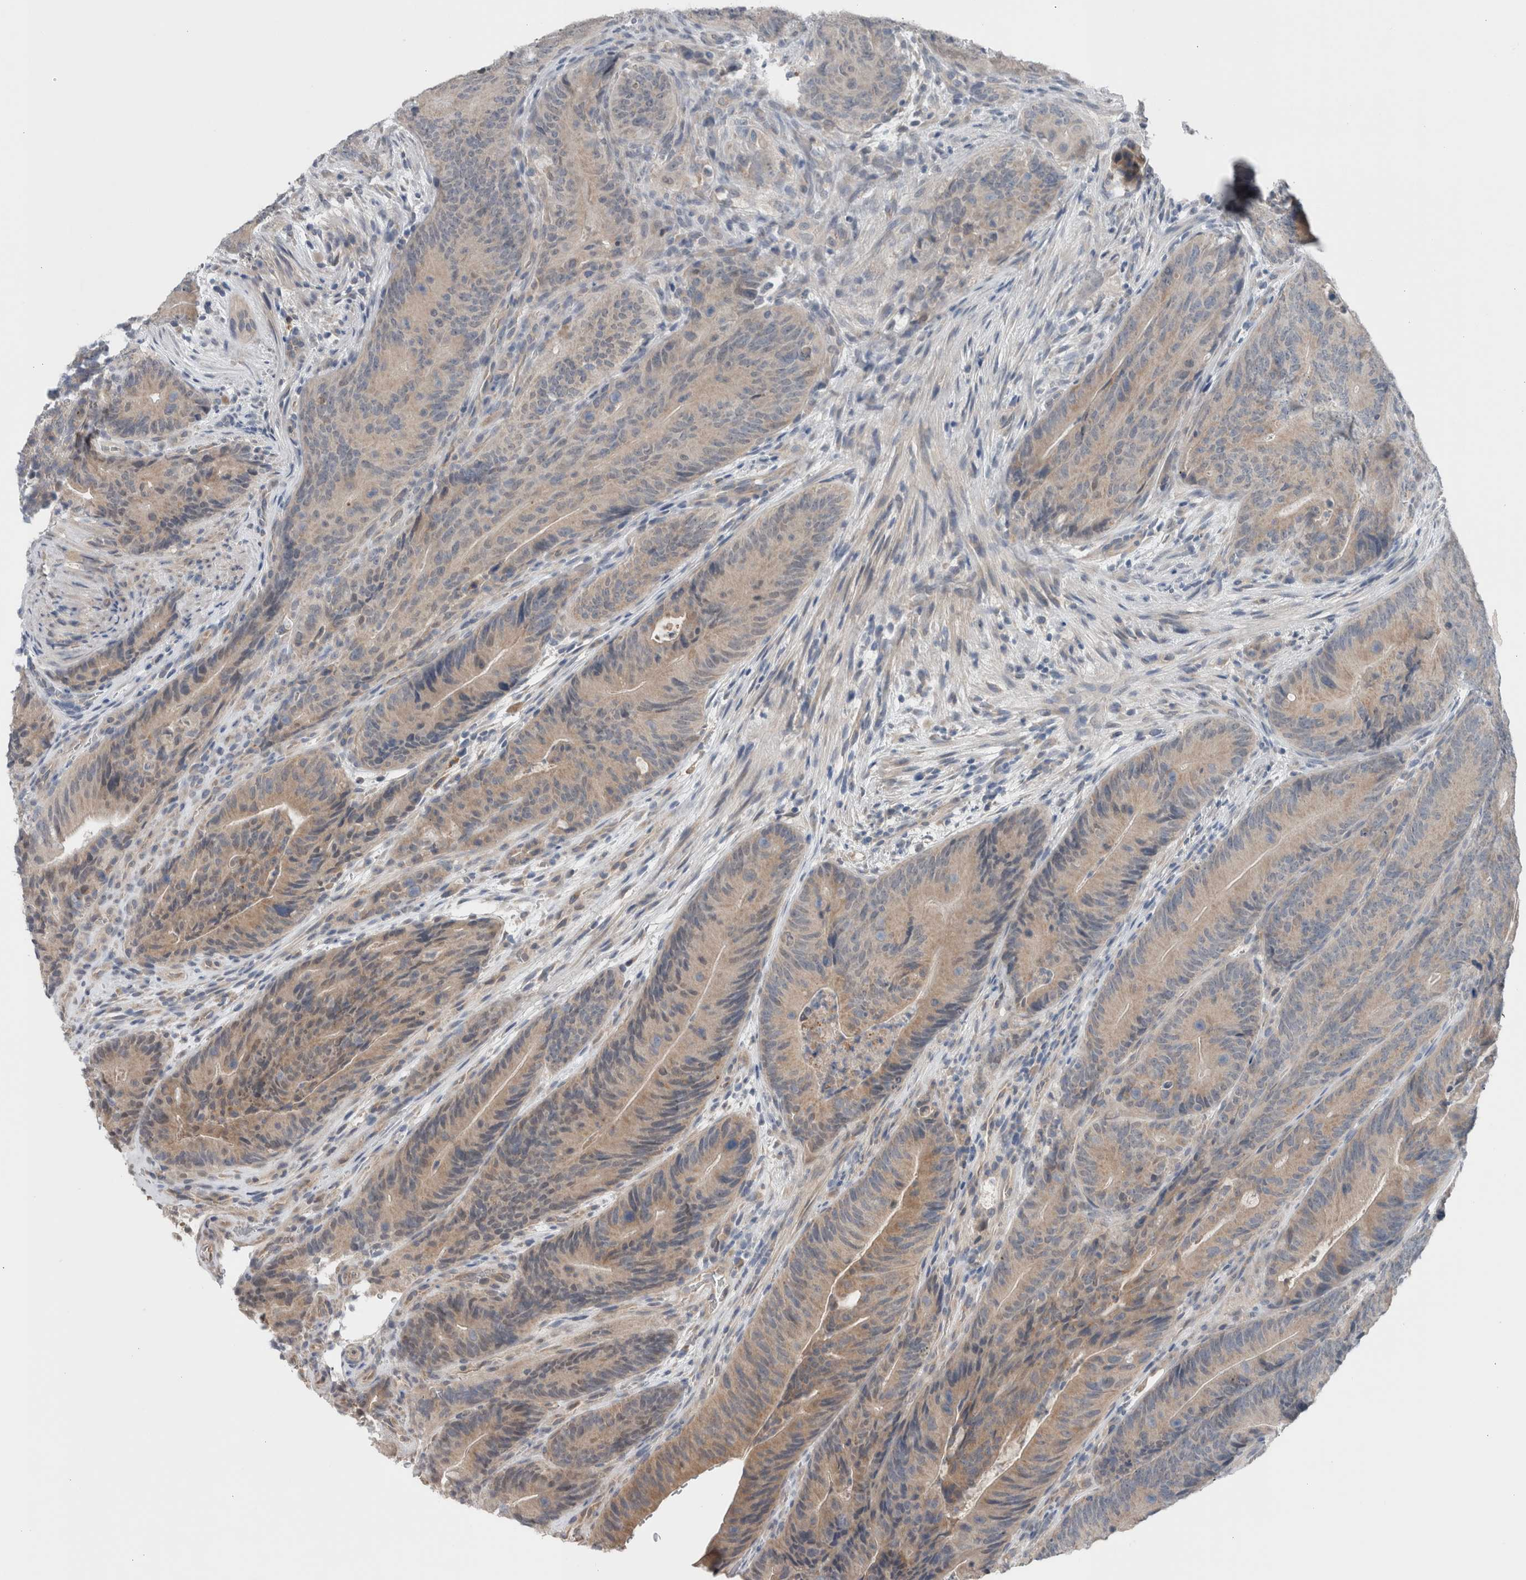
{"staining": {"intensity": "weak", "quantity": "25%-75%", "location": "cytoplasmic/membranous"}, "tissue": "colorectal cancer", "cell_type": "Tumor cells", "image_type": "cancer", "snomed": [{"axis": "morphology", "description": "Normal tissue, NOS"}, {"axis": "topography", "description": "Colon"}], "caption": "A brown stain shows weak cytoplasmic/membranous staining of a protein in colorectal cancer tumor cells. (Brightfield microscopy of DAB IHC at high magnification).", "gene": "CRNN", "patient": {"sex": "female", "age": 82}}